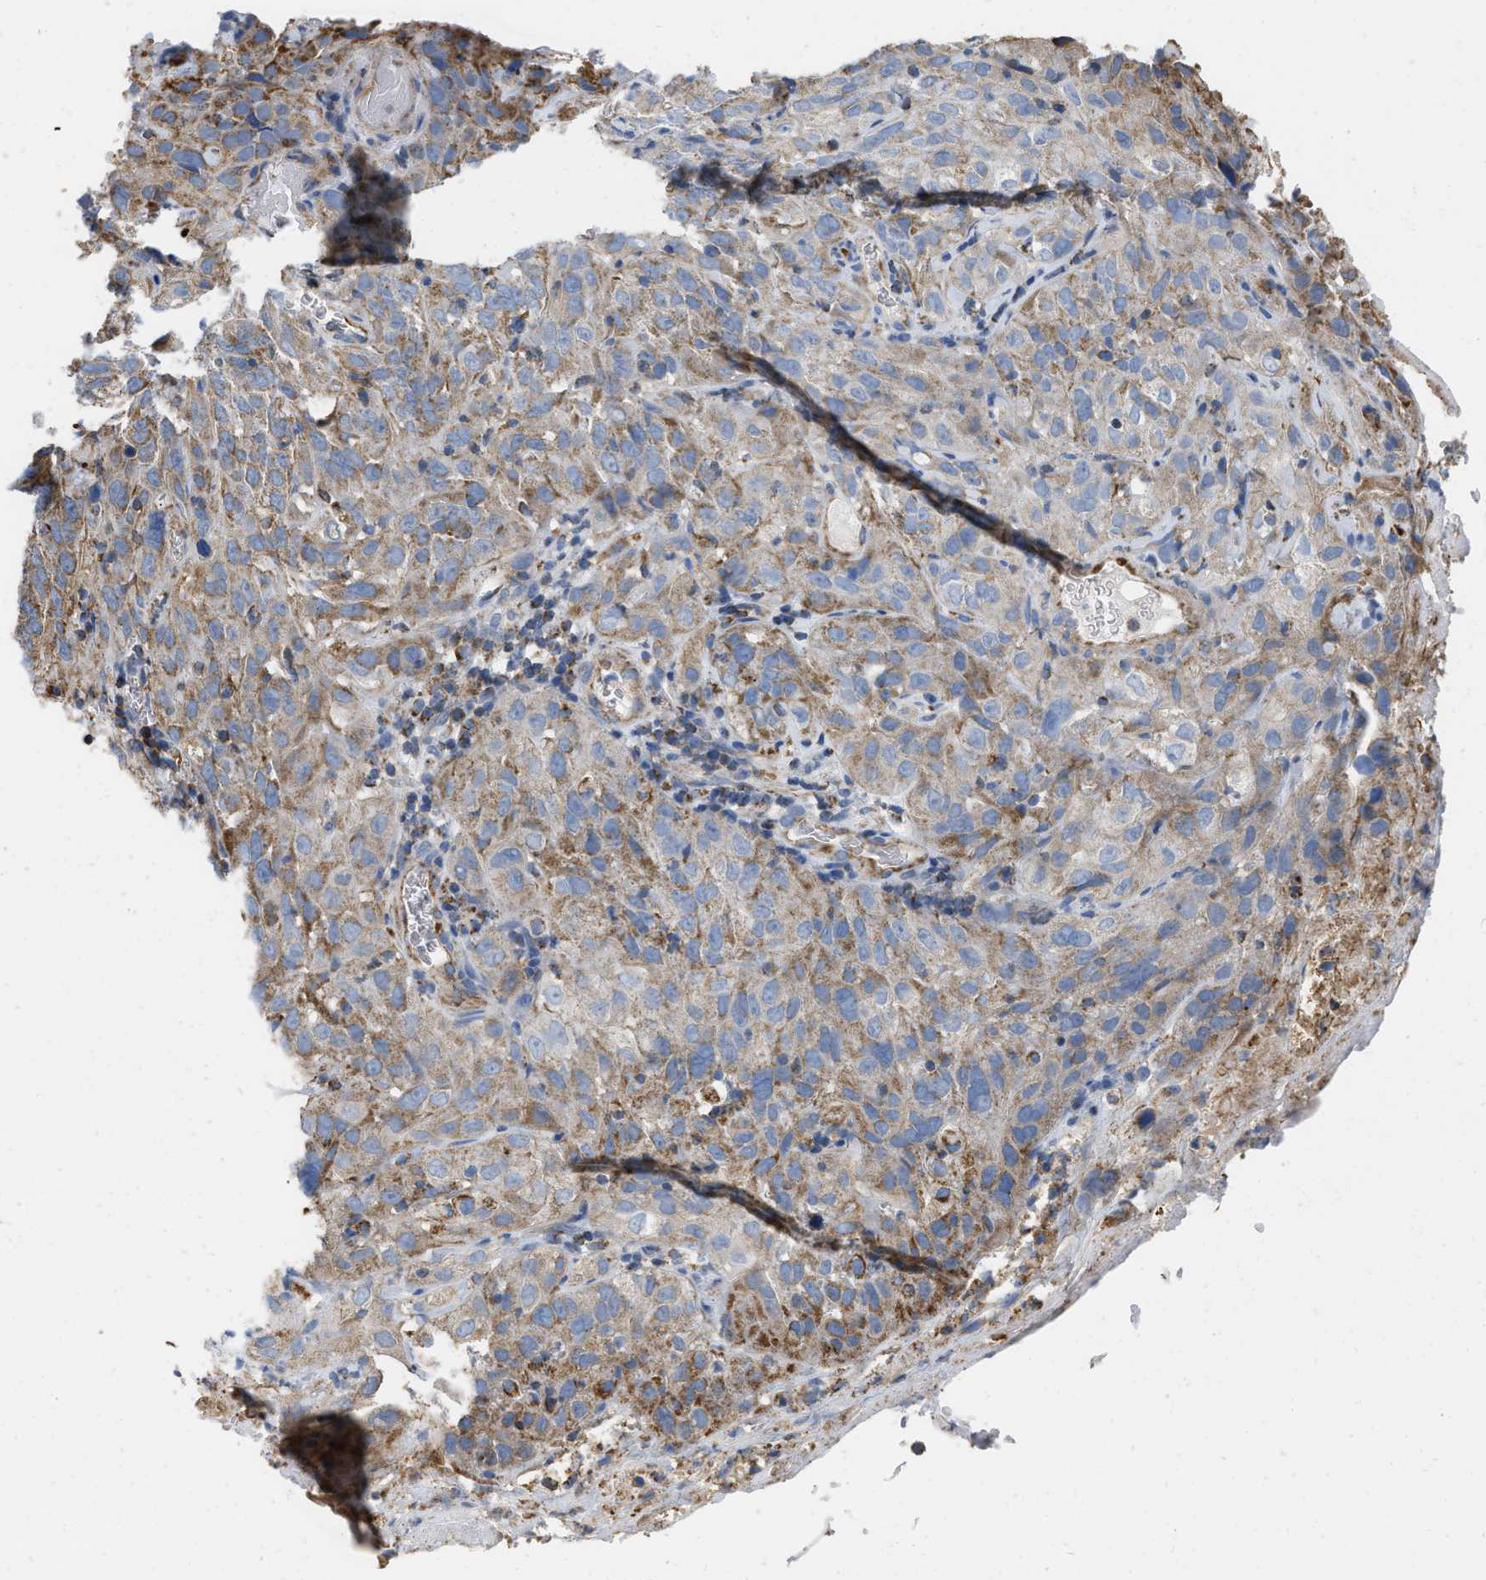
{"staining": {"intensity": "moderate", "quantity": ">75%", "location": "cytoplasmic/membranous"}, "tissue": "cervical cancer", "cell_type": "Tumor cells", "image_type": "cancer", "snomed": [{"axis": "morphology", "description": "Squamous cell carcinoma, NOS"}, {"axis": "topography", "description": "Cervix"}], "caption": "IHC (DAB (3,3'-diaminobenzidine)) staining of cervical cancer demonstrates moderate cytoplasmic/membranous protein positivity in about >75% of tumor cells. Nuclei are stained in blue.", "gene": "GRB10", "patient": {"sex": "female", "age": 32}}